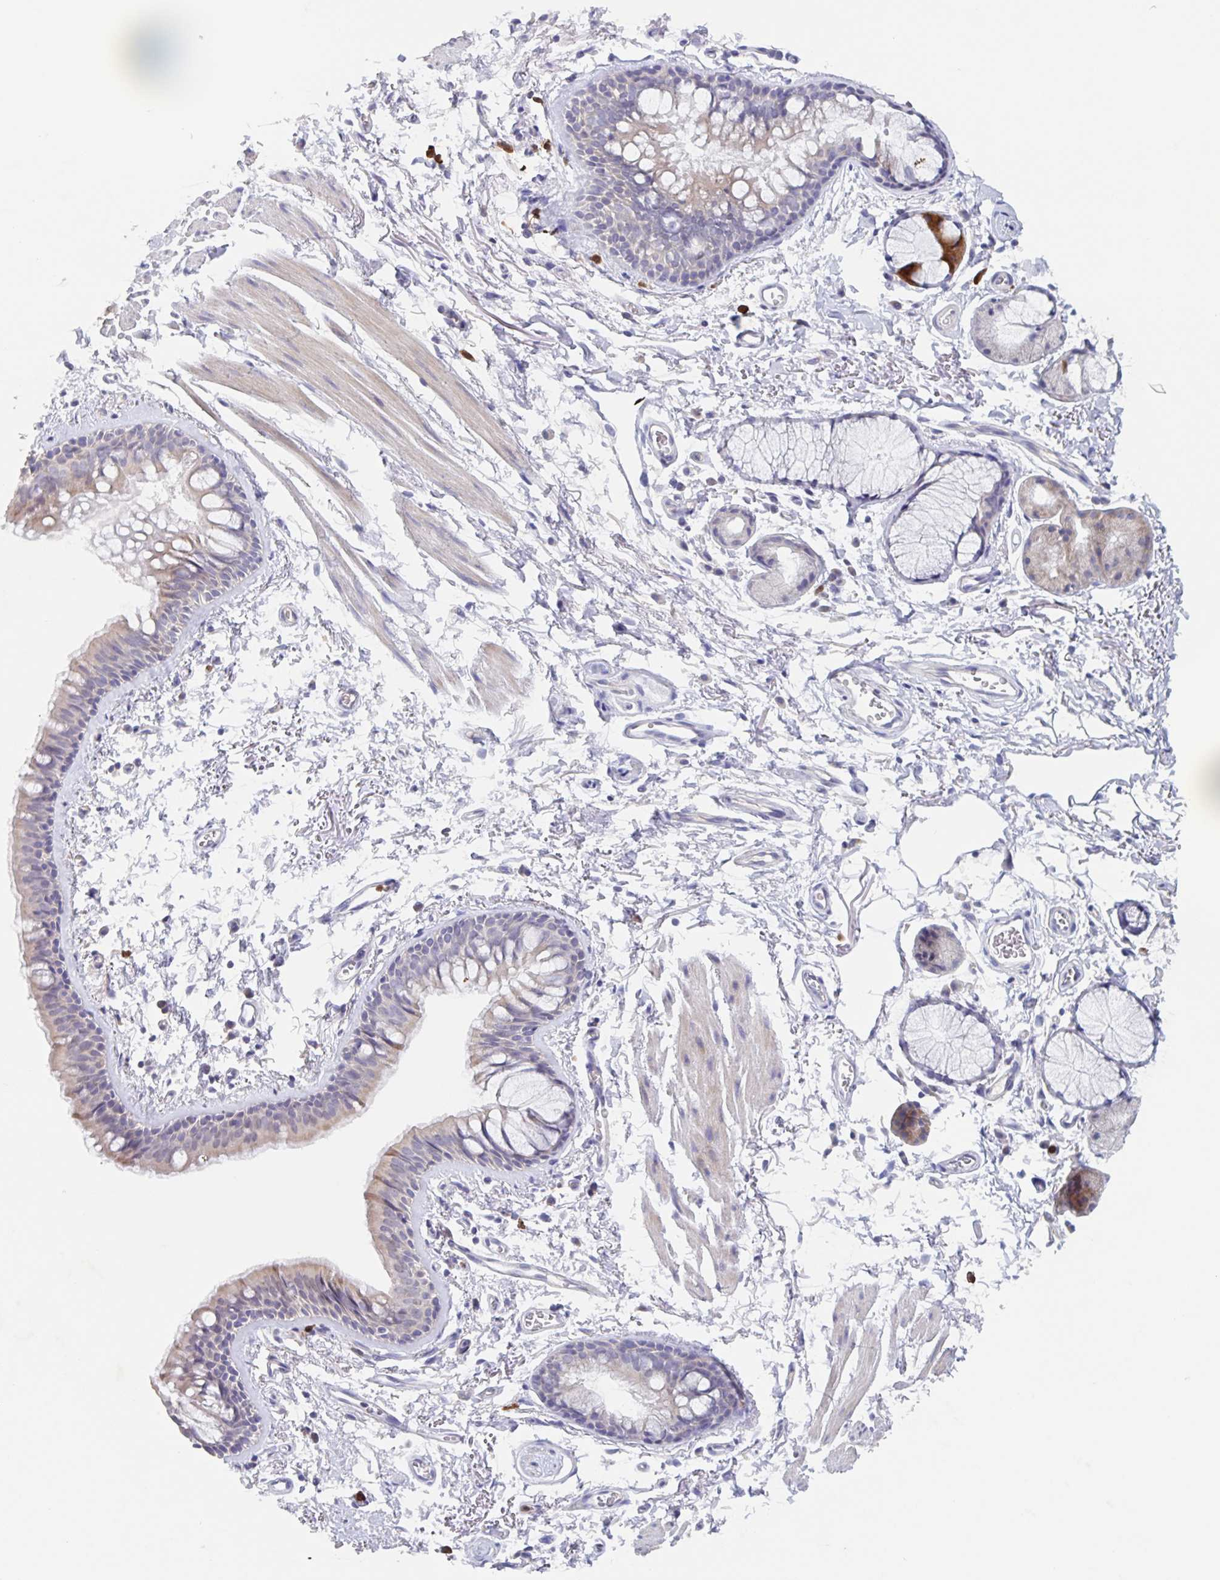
{"staining": {"intensity": "weak", "quantity": "<25%", "location": "cytoplasmic/membranous"}, "tissue": "bronchus", "cell_type": "Respiratory epithelial cells", "image_type": "normal", "snomed": [{"axis": "morphology", "description": "Normal tissue, NOS"}, {"axis": "topography", "description": "Cartilage tissue"}, {"axis": "topography", "description": "Bronchus"}], "caption": "A micrograph of bronchus stained for a protein reveals no brown staining in respiratory epithelial cells.", "gene": "CDC42BPG", "patient": {"sex": "female", "age": 79}}